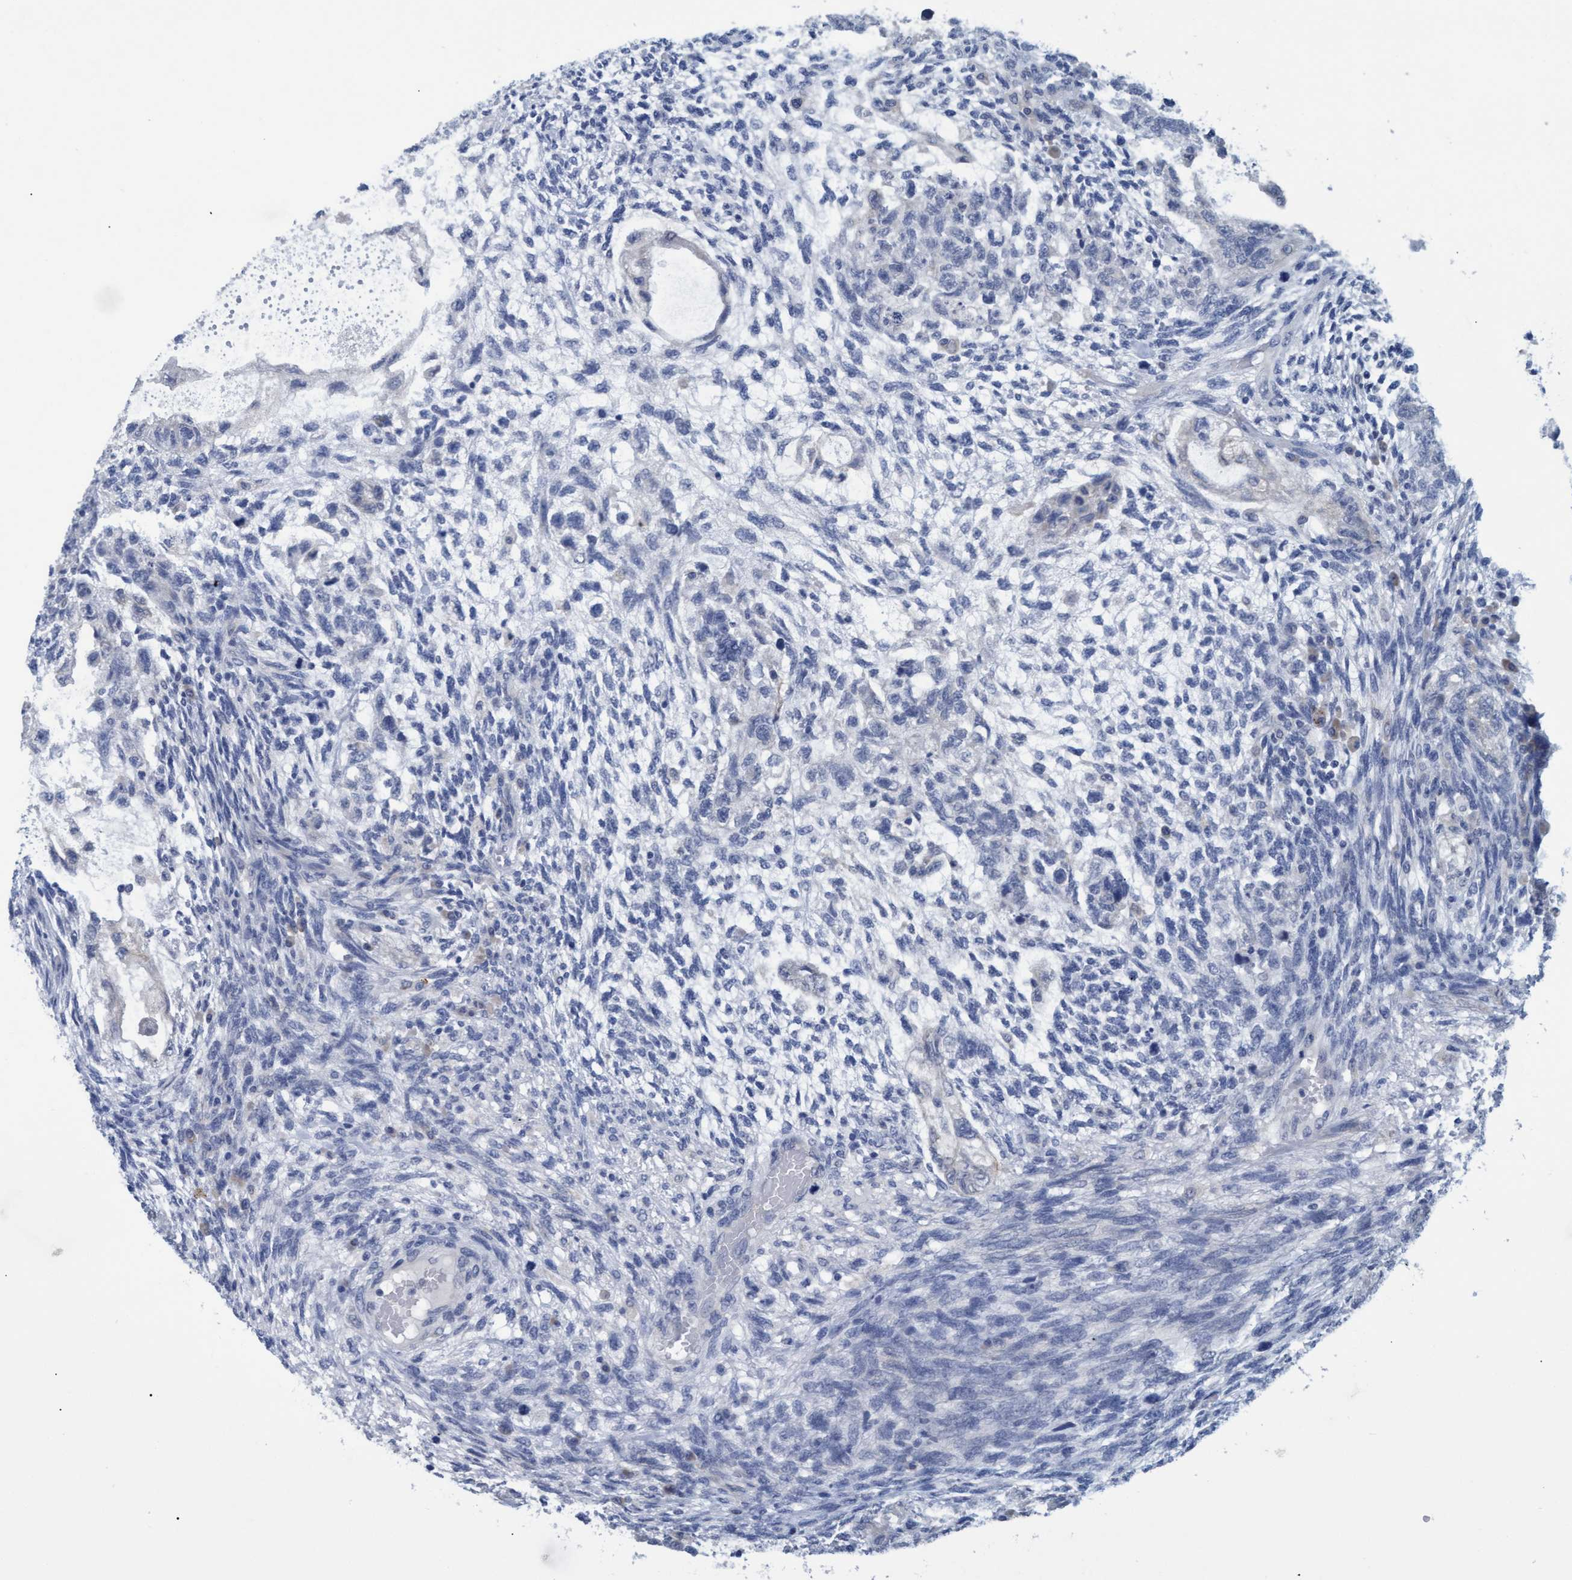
{"staining": {"intensity": "negative", "quantity": "none", "location": "none"}, "tissue": "testis cancer", "cell_type": "Tumor cells", "image_type": "cancer", "snomed": [{"axis": "morphology", "description": "Normal tissue, NOS"}, {"axis": "morphology", "description": "Carcinoma, Embryonal, NOS"}, {"axis": "topography", "description": "Testis"}], "caption": "Tumor cells are negative for brown protein staining in testis cancer.", "gene": "SSTR3", "patient": {"sex": "male", "age": 36}}